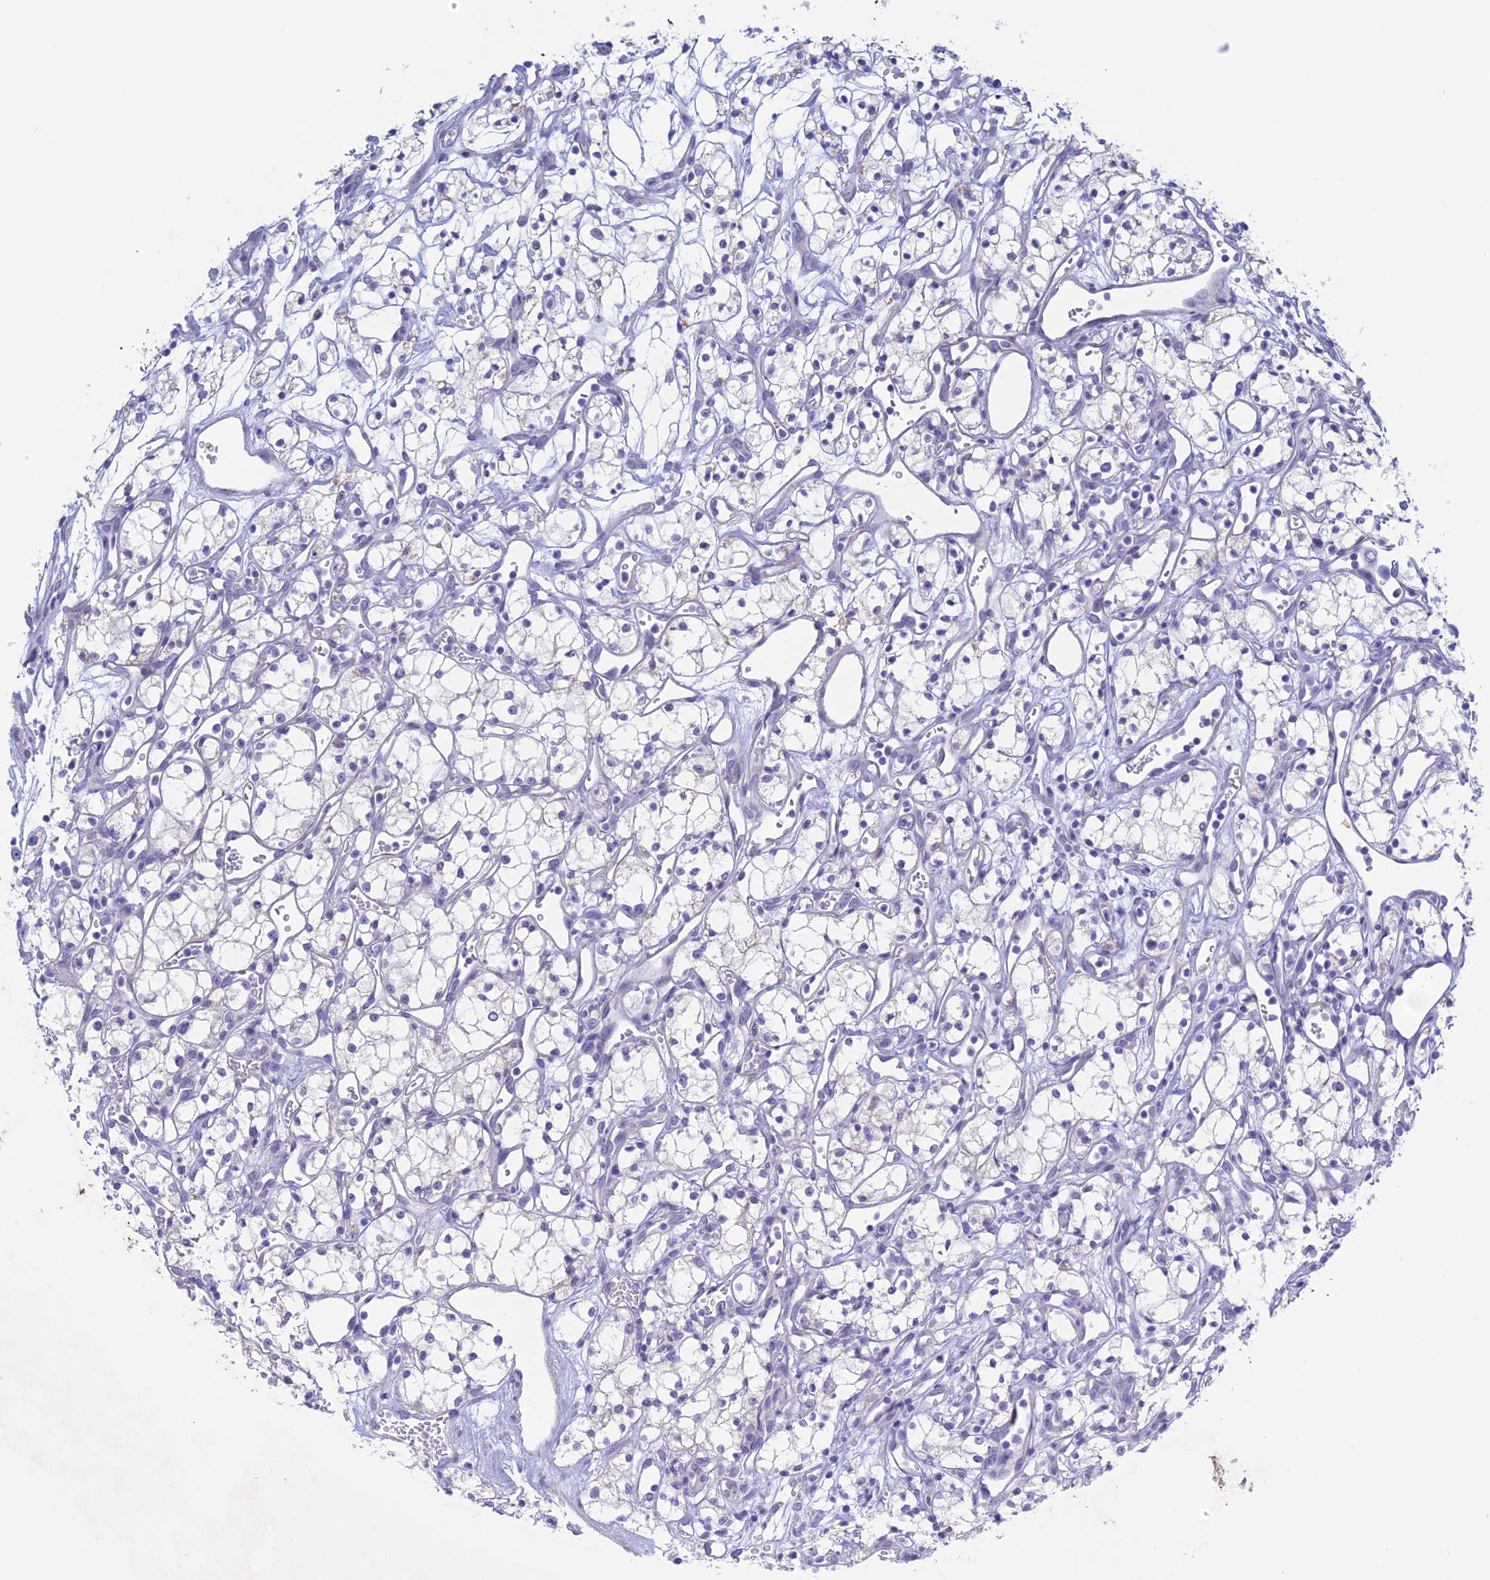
{"staining": {"intensity": "negative", "quantity": "none", "location": "none"}, "tissue": "renal cancer", "cell_type": "Tumor cells", "image_type": "cancer", "snomed": [{"axis": "morphology", "description": "Adenocarcinoma, NOS"}, {"axis": "topography", "description": "Kidney"}], "caption": "This is an immunohistochemistry photomicrograph of human adenocarcinoma (renal). There is no staining in tumor cells.", "gene": "LHFPL2", "patient": {"sex": "male", "age": 59}}